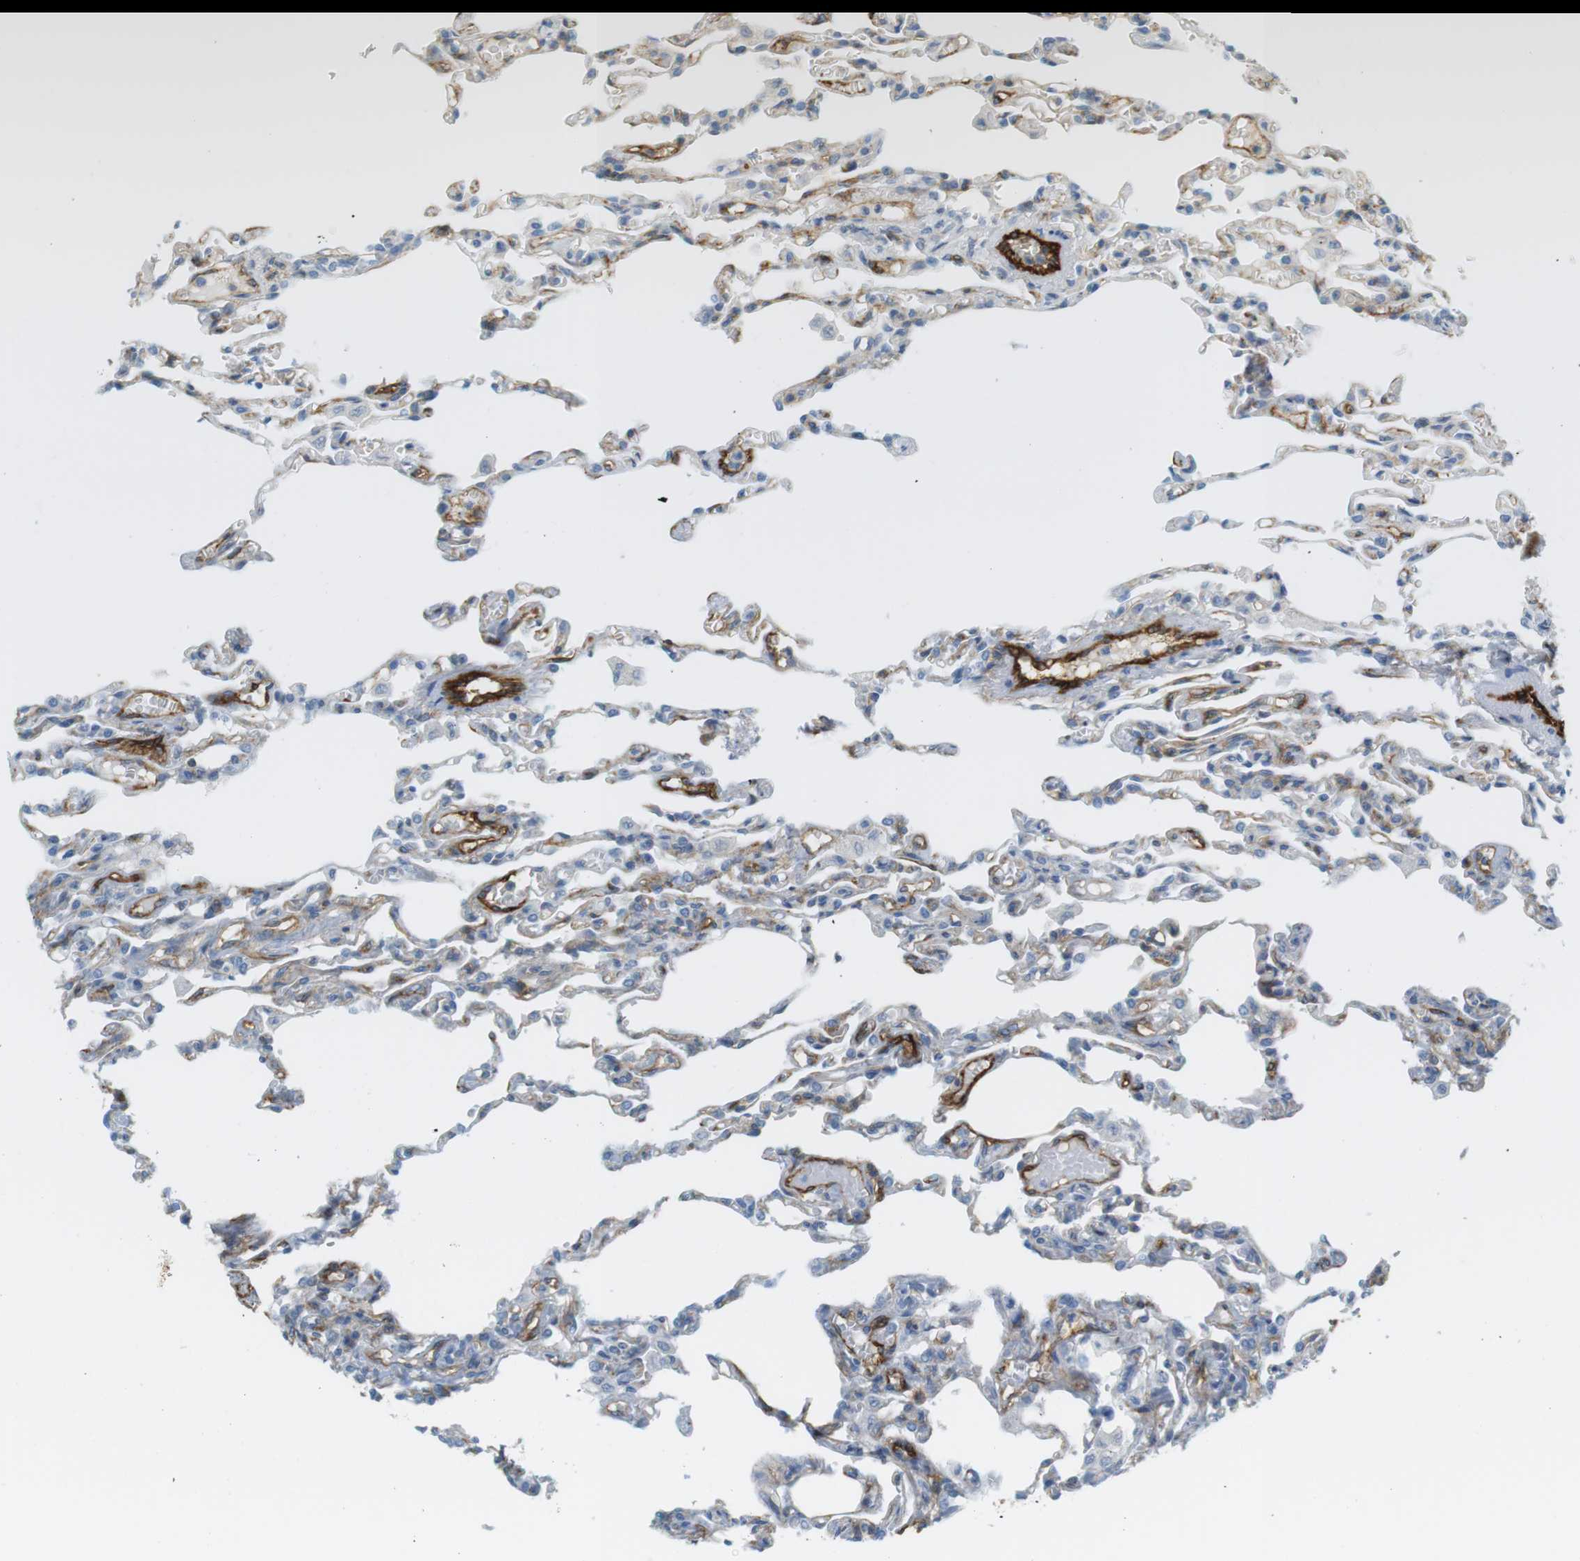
{"staining": {"intensity": "negative", "quantity": "none", "location": "none"}, "tissue": "lung", "cell_type": "Alveolar cells", "image_type": "normal", "snomed": [{"axis": "morphology", "description": "Normal tissue, NOS"}, {"axis": "topography", "description": "Lung"}], "caption": "Photomicrograph shows no protein staining in alveolar cells of unremarkable lung.", "gene": "F2R", "patient": {"sex": "male", "age": 21}}